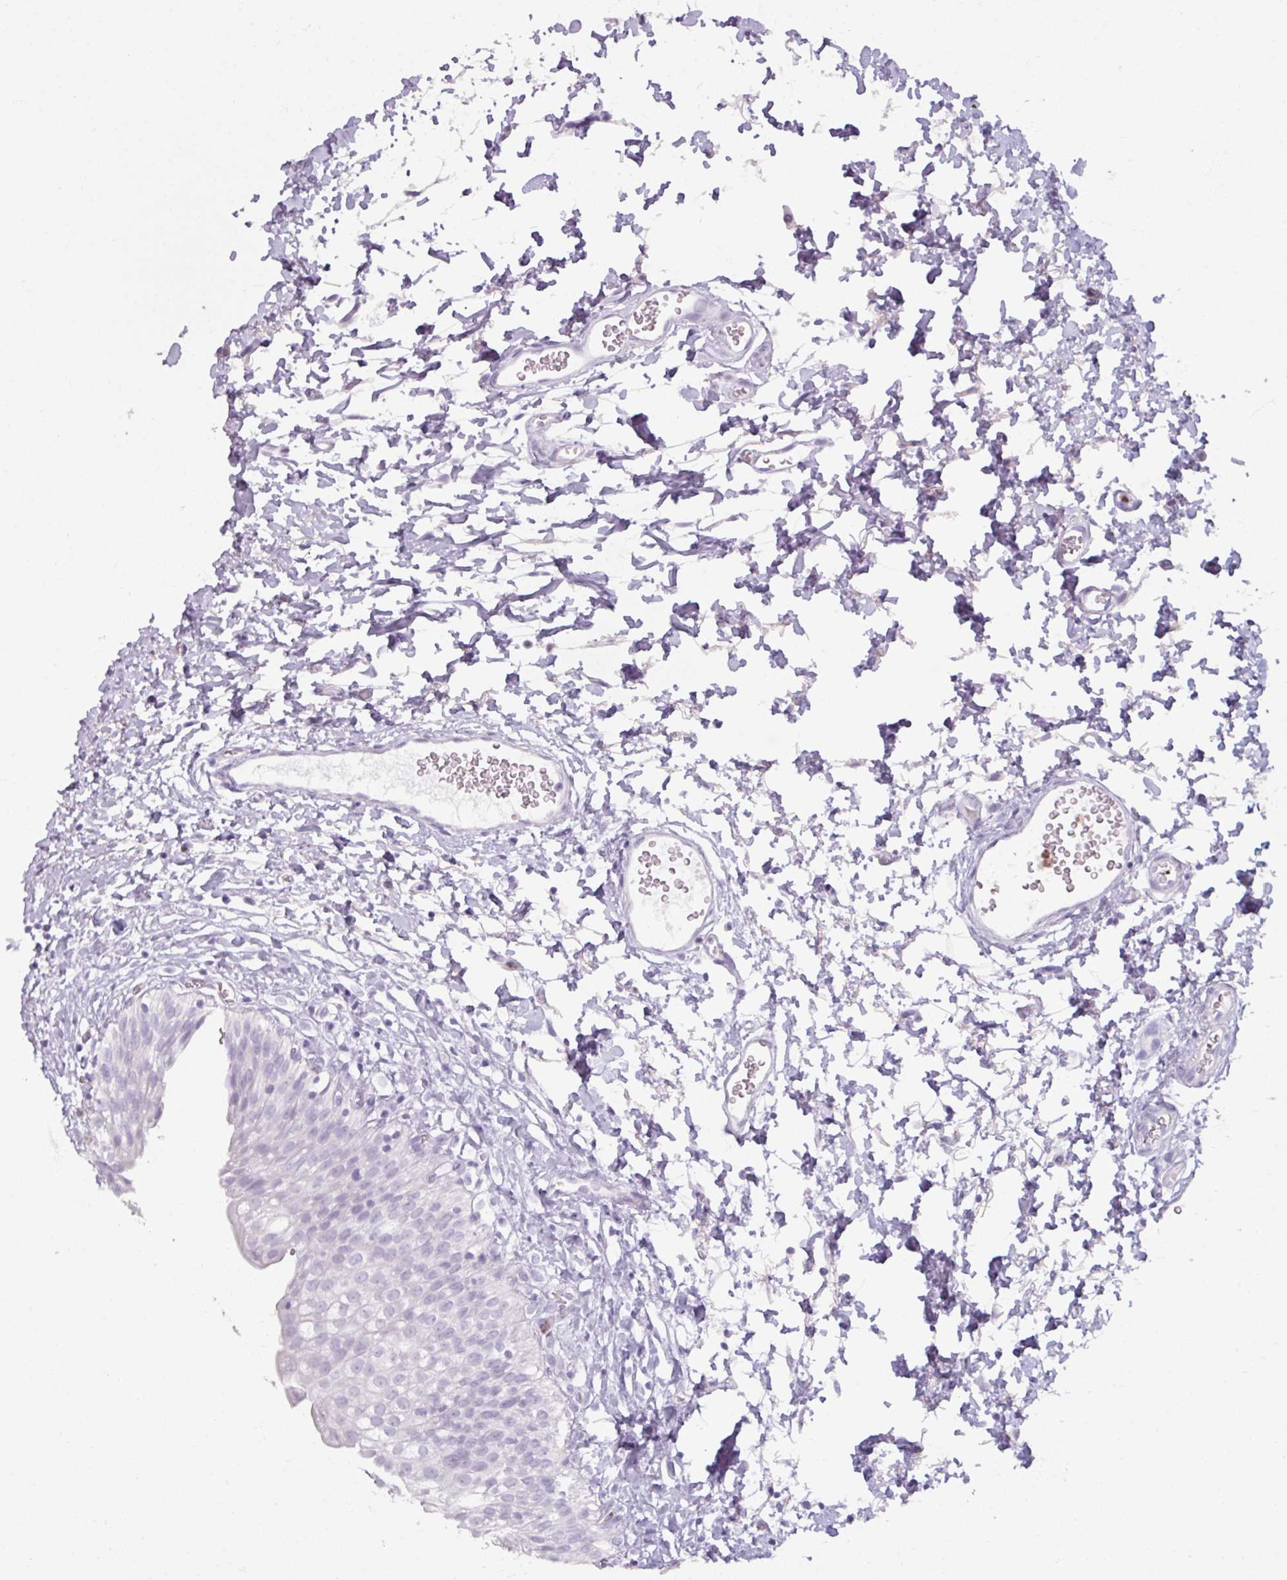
{"staining": {"intensity": "negative", "quantity": "none", "location": "none"}, "tissue": "urinary bladder", "cell_type": "Urothelial cells", "image_type": "normal", "snomed": [{"axis": "morphology", "description": "Normal tissue, NOS"}, {"axis": "topography", "description": "Urinary bladder"}], "caption": "This is an immunohistochemistry photomicrograph of unremarkable urinary bladder. There is no staining in urothelial cells.", "gene": "ARG1", "patient": {"sex": "male", "age": 51}}